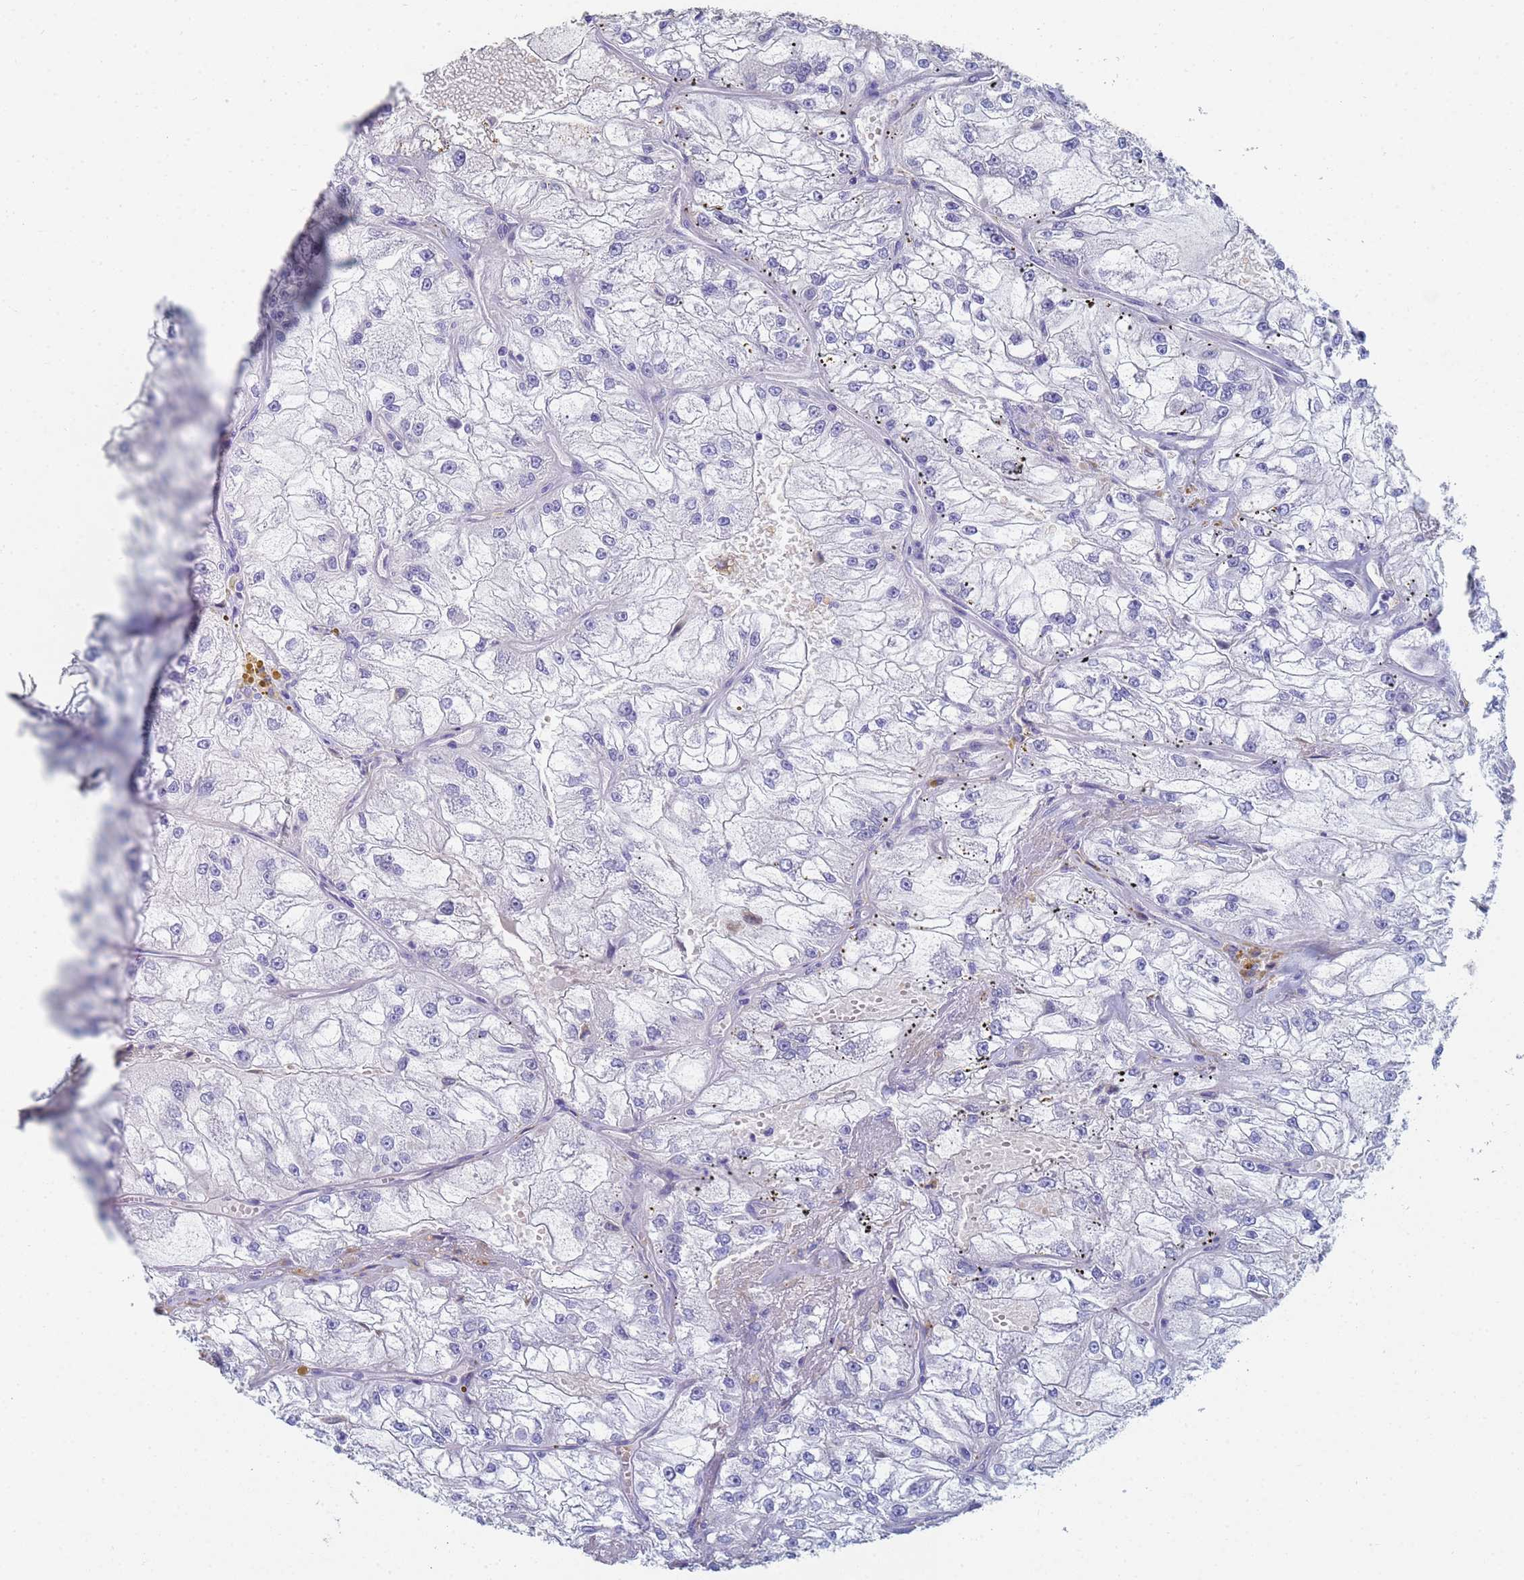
{"staining": {"intensity": "negative", "quantity": "none", "location": "none"}, "tissue": "renal cancer", "cell_type": "Tumor cells", "image_type": "cancer", "snomed": [{"axis": "morphology", "description": "Adenocarcinoma, NOS"}, {"axis": "topography", "description": "Kidney"}], "caption": "Micrograph shows no protein expression in tumor cells of adenocarcinoma (renal) tissue.", "gene": "ABCA8", "patient": {"sex": "female", "age": 72}}